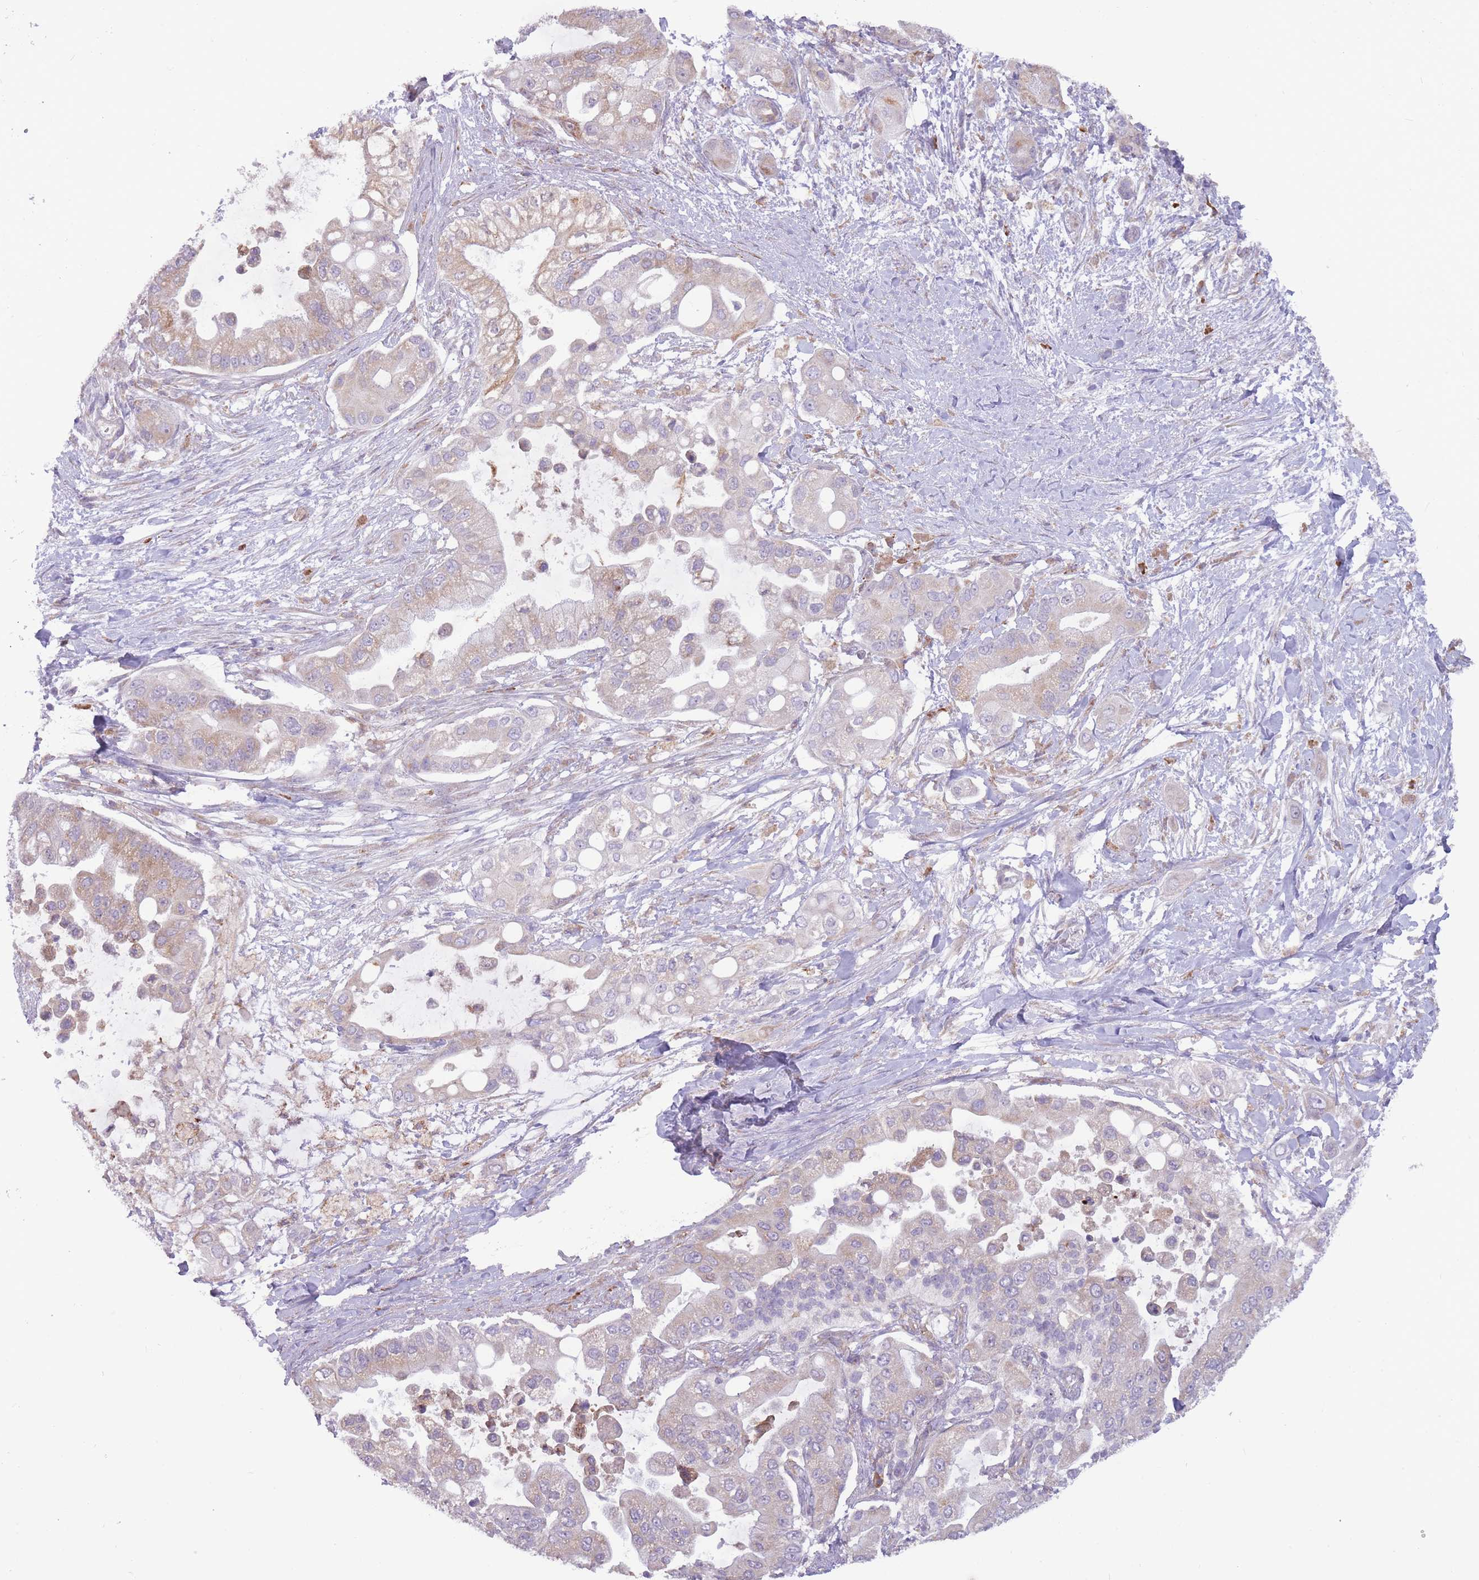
{"staining": {"intensity": "weak", "quantity": "25%-75%", "location": "cytoplasmic/membranous"}, "tissue": "pancreatic cancer", "cell_type": "Tumor cells", "image_type": "cancer", "snomed": [{"axis": "morphology", "description": "Adenocarcinoma, NOS"}, {"axis": "topography", "description": "Pancreas"}], "caption": "Pancreatic cancer stained for a protein exhibits weak cytoplasmic/membranous positivity in tumor cells.", "gene": "TRAPPC5", "patient": {"sex": "male", "age": 57}}